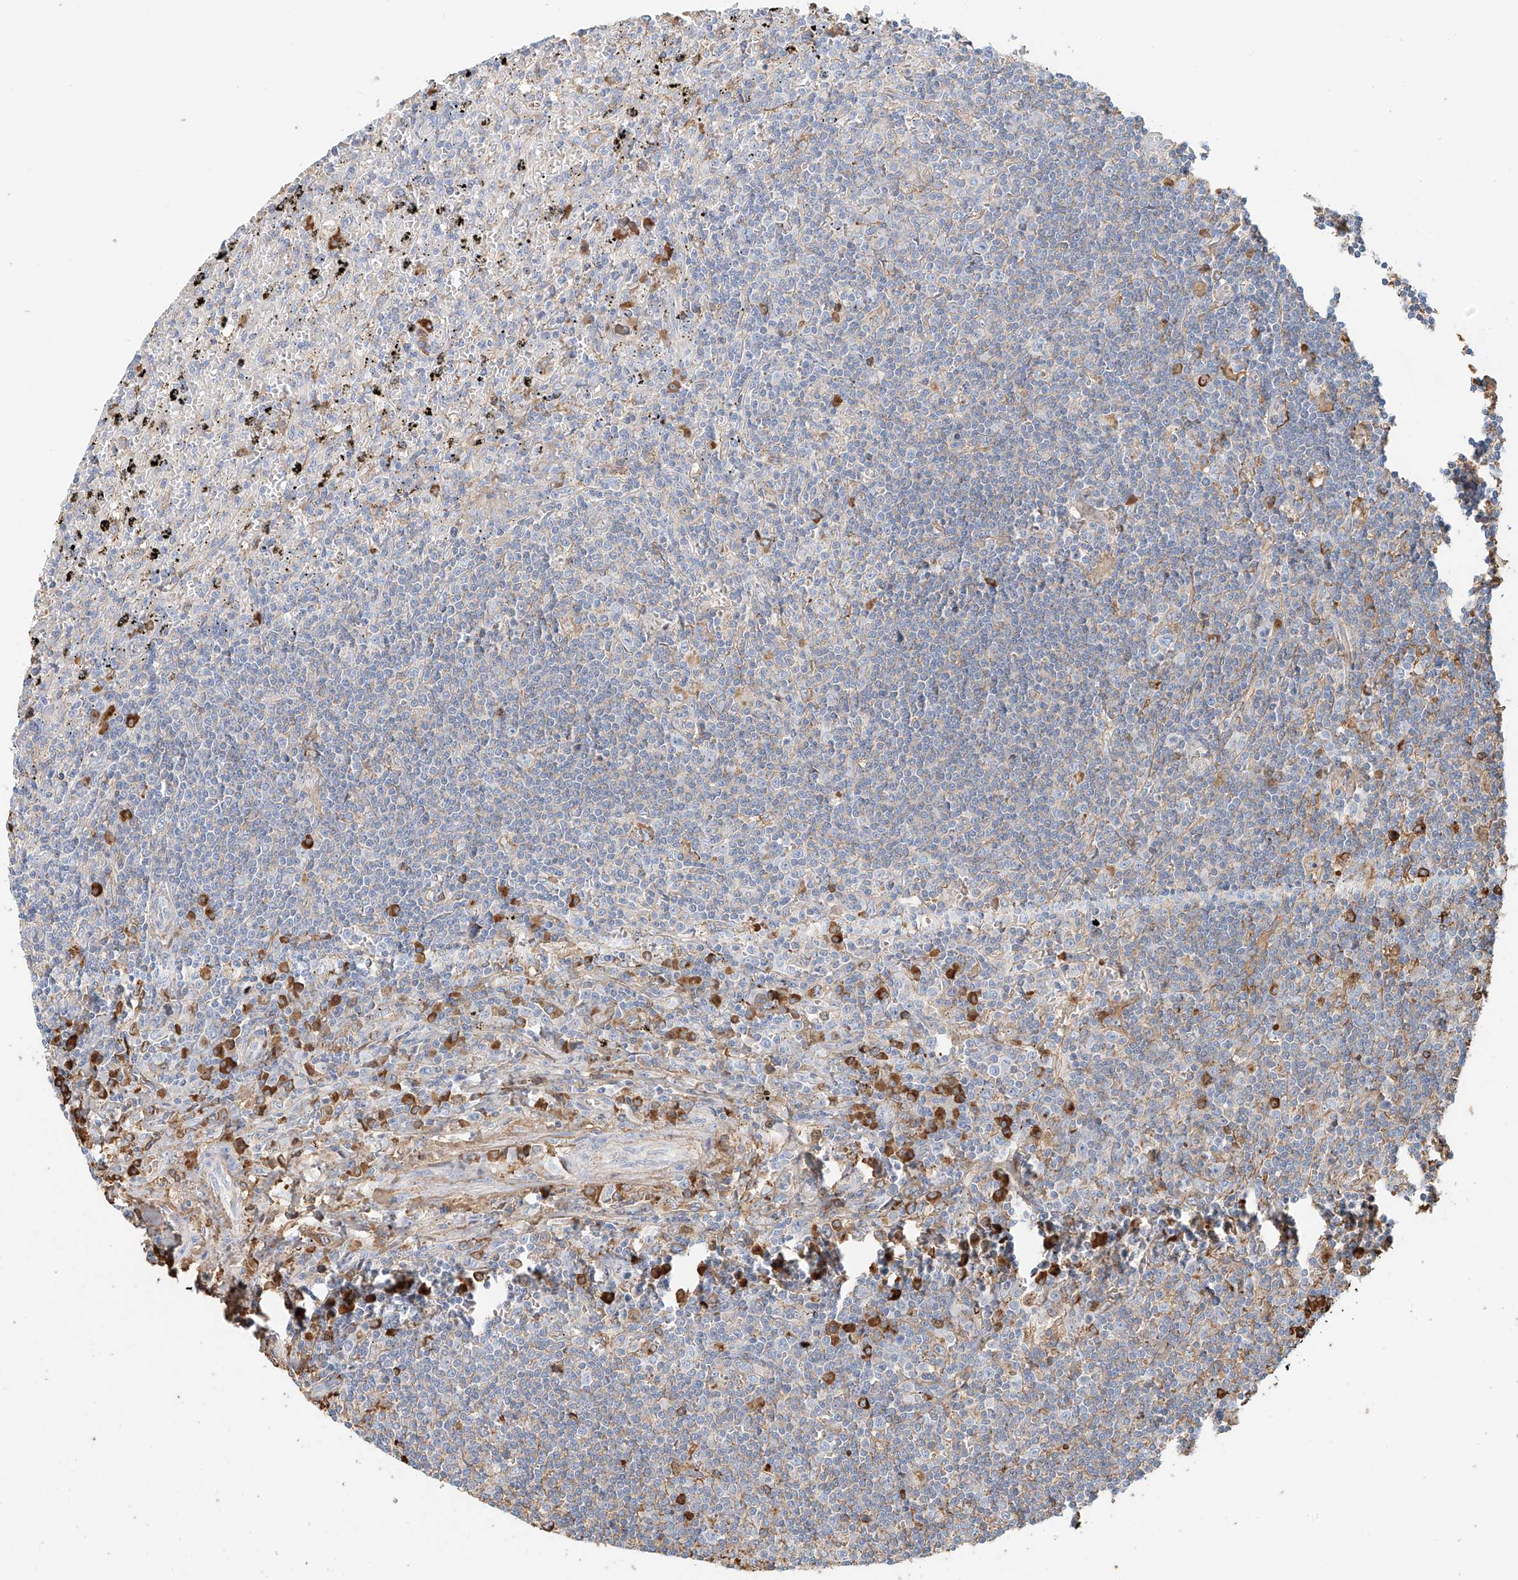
{"staining": {"intensity": "negative", "quantity": "none", "location": "none"}, "tissue": "lymphoma", "cell_type": "Tumor cells", "image_type": "cancer", "snomed": [{"axis": "morphology", "description": "Malignant lymphoma, non-Hodgkin's type, Low grade"}, {"axis": "topography", "description": "Spleen"}], "caption": "Low-grade malignant lymphoma, non-Hodgkin's type was stained to show a protein in brown. There is no significant positivity in tumor cells. (DAB immunohistochemistry (IHC) with hematoxylin counter stain).", "gene": "ZFP30", "patient": {"sex": "male", "age": 76}}